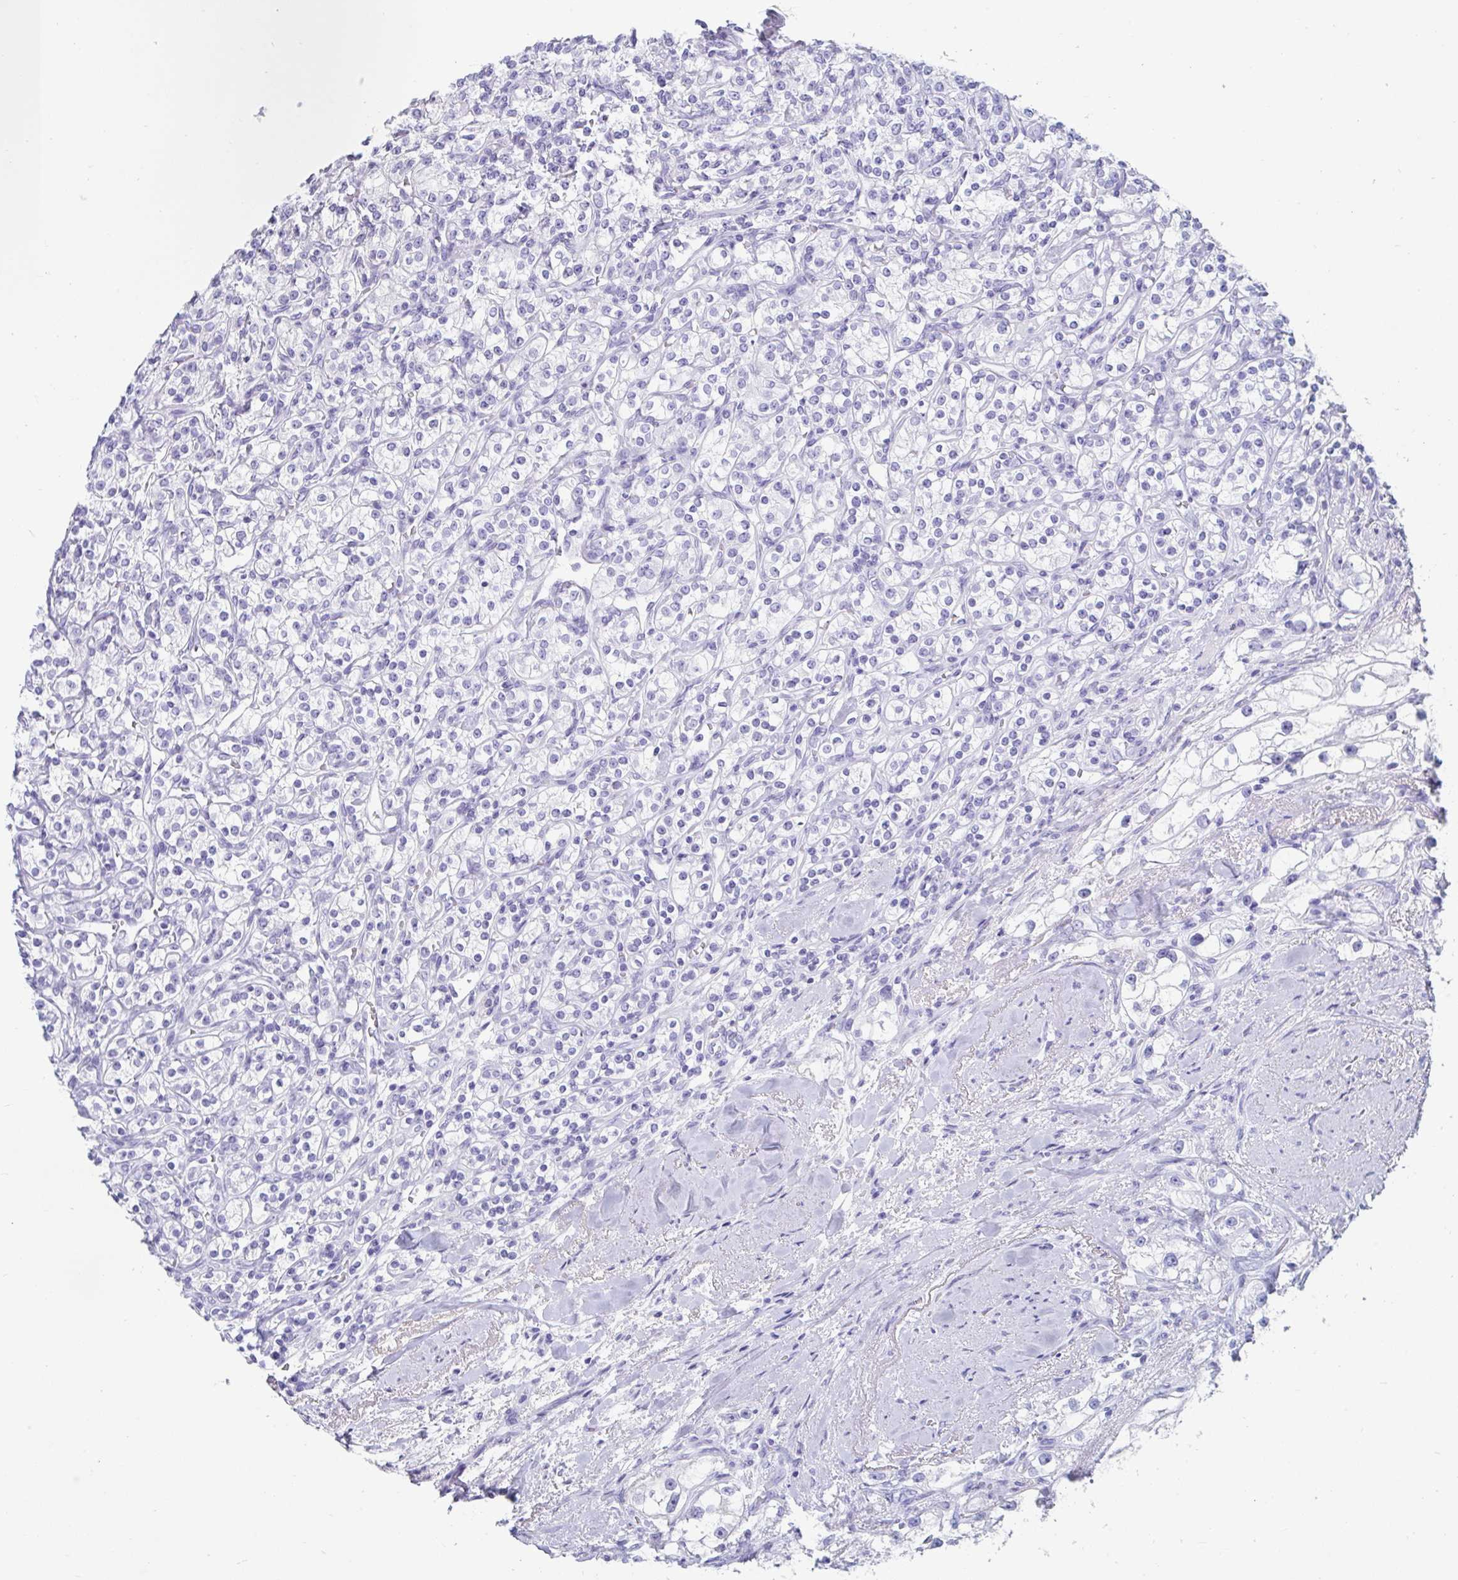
{"staining": {"intensity": "negative", "quantity": "none", "location": "none"}, "tissue": "renal cancer", "cell_type": "Tumor cells", "image_type": "cancer", "snomed": [{"axis": "morphology", "description": "Adenocarcinoma, NOS"}, {"axis": "topography", "description": "Kidney"}], "caption": "High power microscopy image of an IHC histopathology image of renal adenocarcinoma, revealing no significant expression in tumor cells.", "gene": "GKN2", "patient": {"sex": "male", "age": 77}}